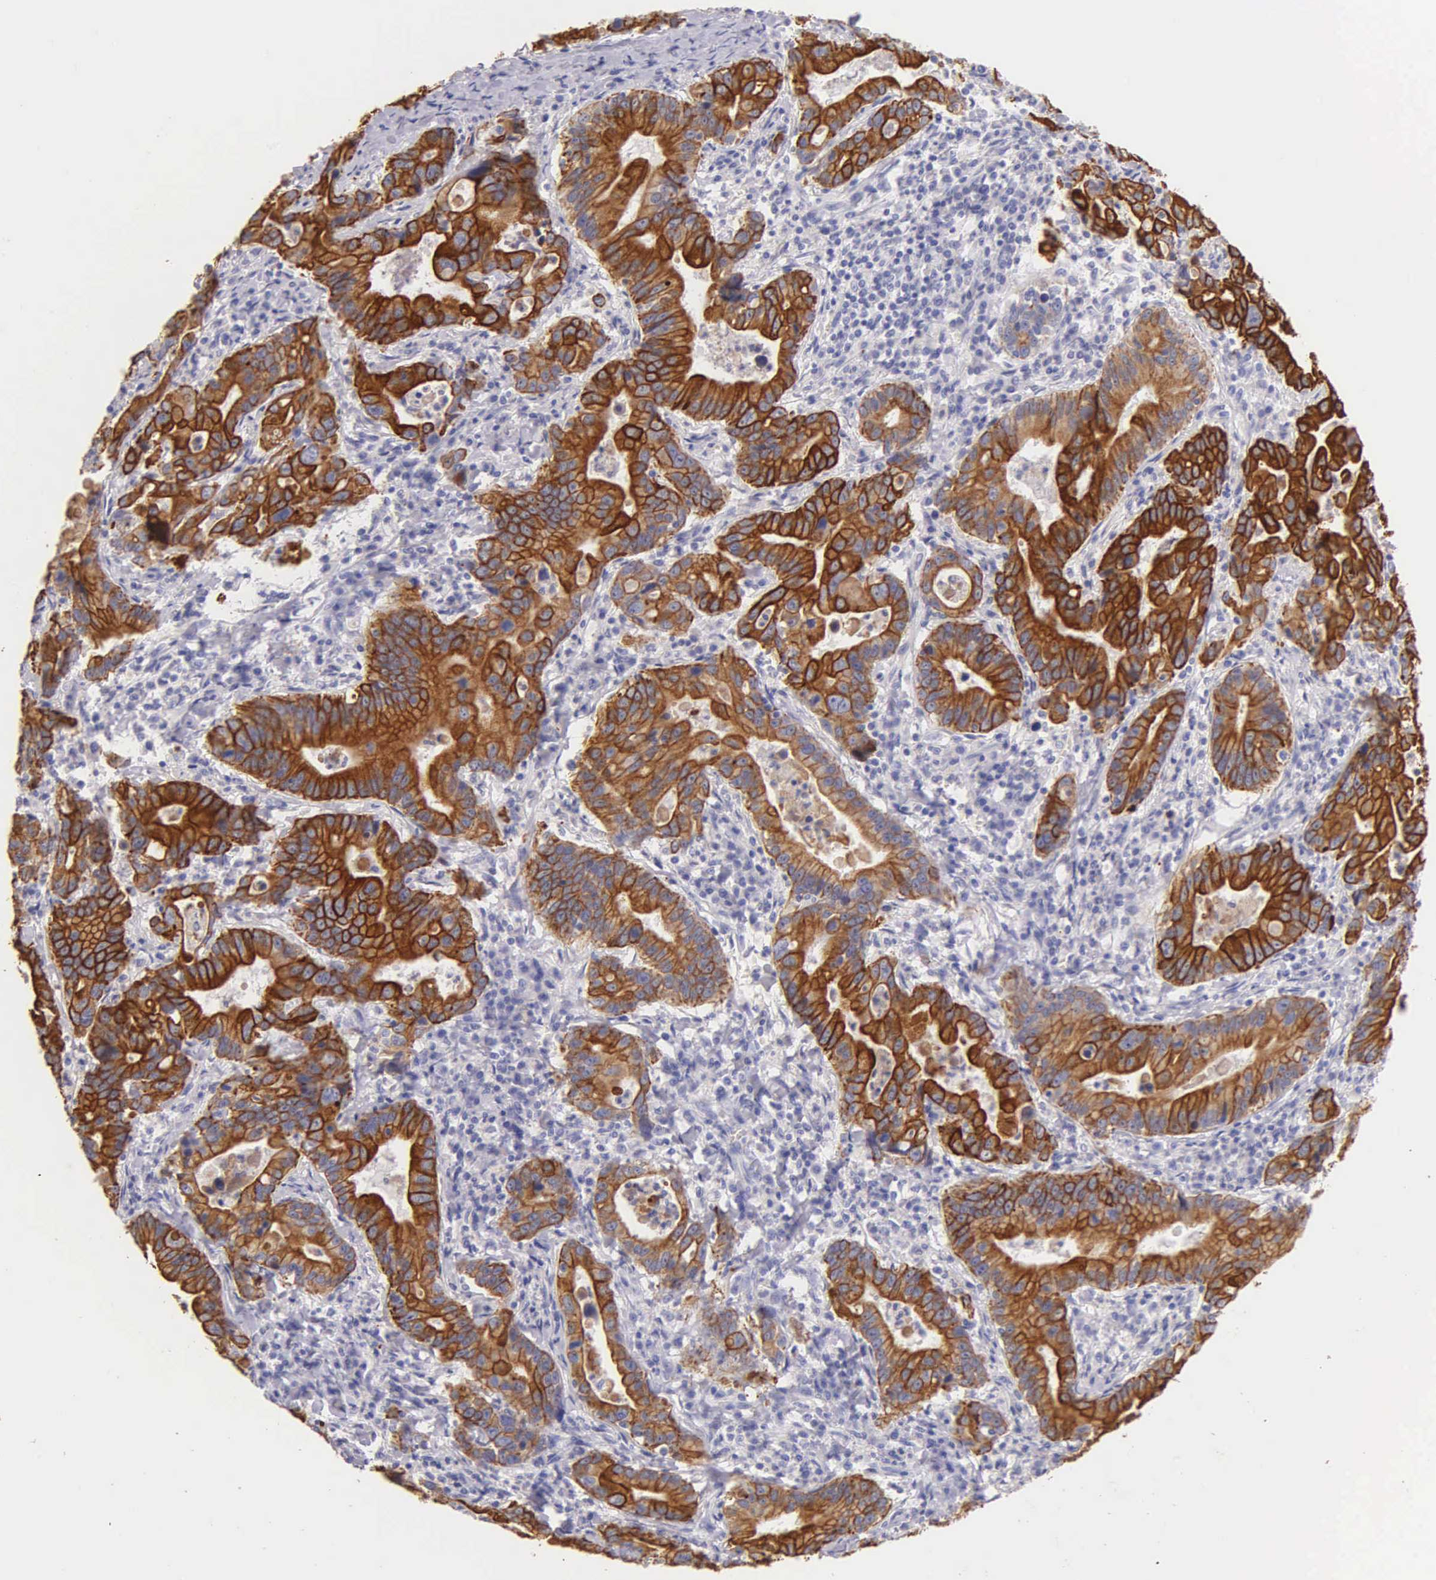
{"staining": {"intensity": "strong", "quantity": ">75%", "location": "cytoplasmic/membranous"}, "tissue": "stomach cancer", "cell_type": "Tumor cells", "image_type": "cancer", "snomed": [{"axis": "morphology", "description": "Adenocarcinoma, NOS"}, {"axis": "topography", "description": "Stomach, upper"}], "caption": "This is an image of immunohistochemistry staining of adenocarcinoma (stomach), which shows strong staining in the cytoplasmic/membranous of tumor cells.", "gene": "KRT17", "patient": {"sex": "male", "age": 63}}